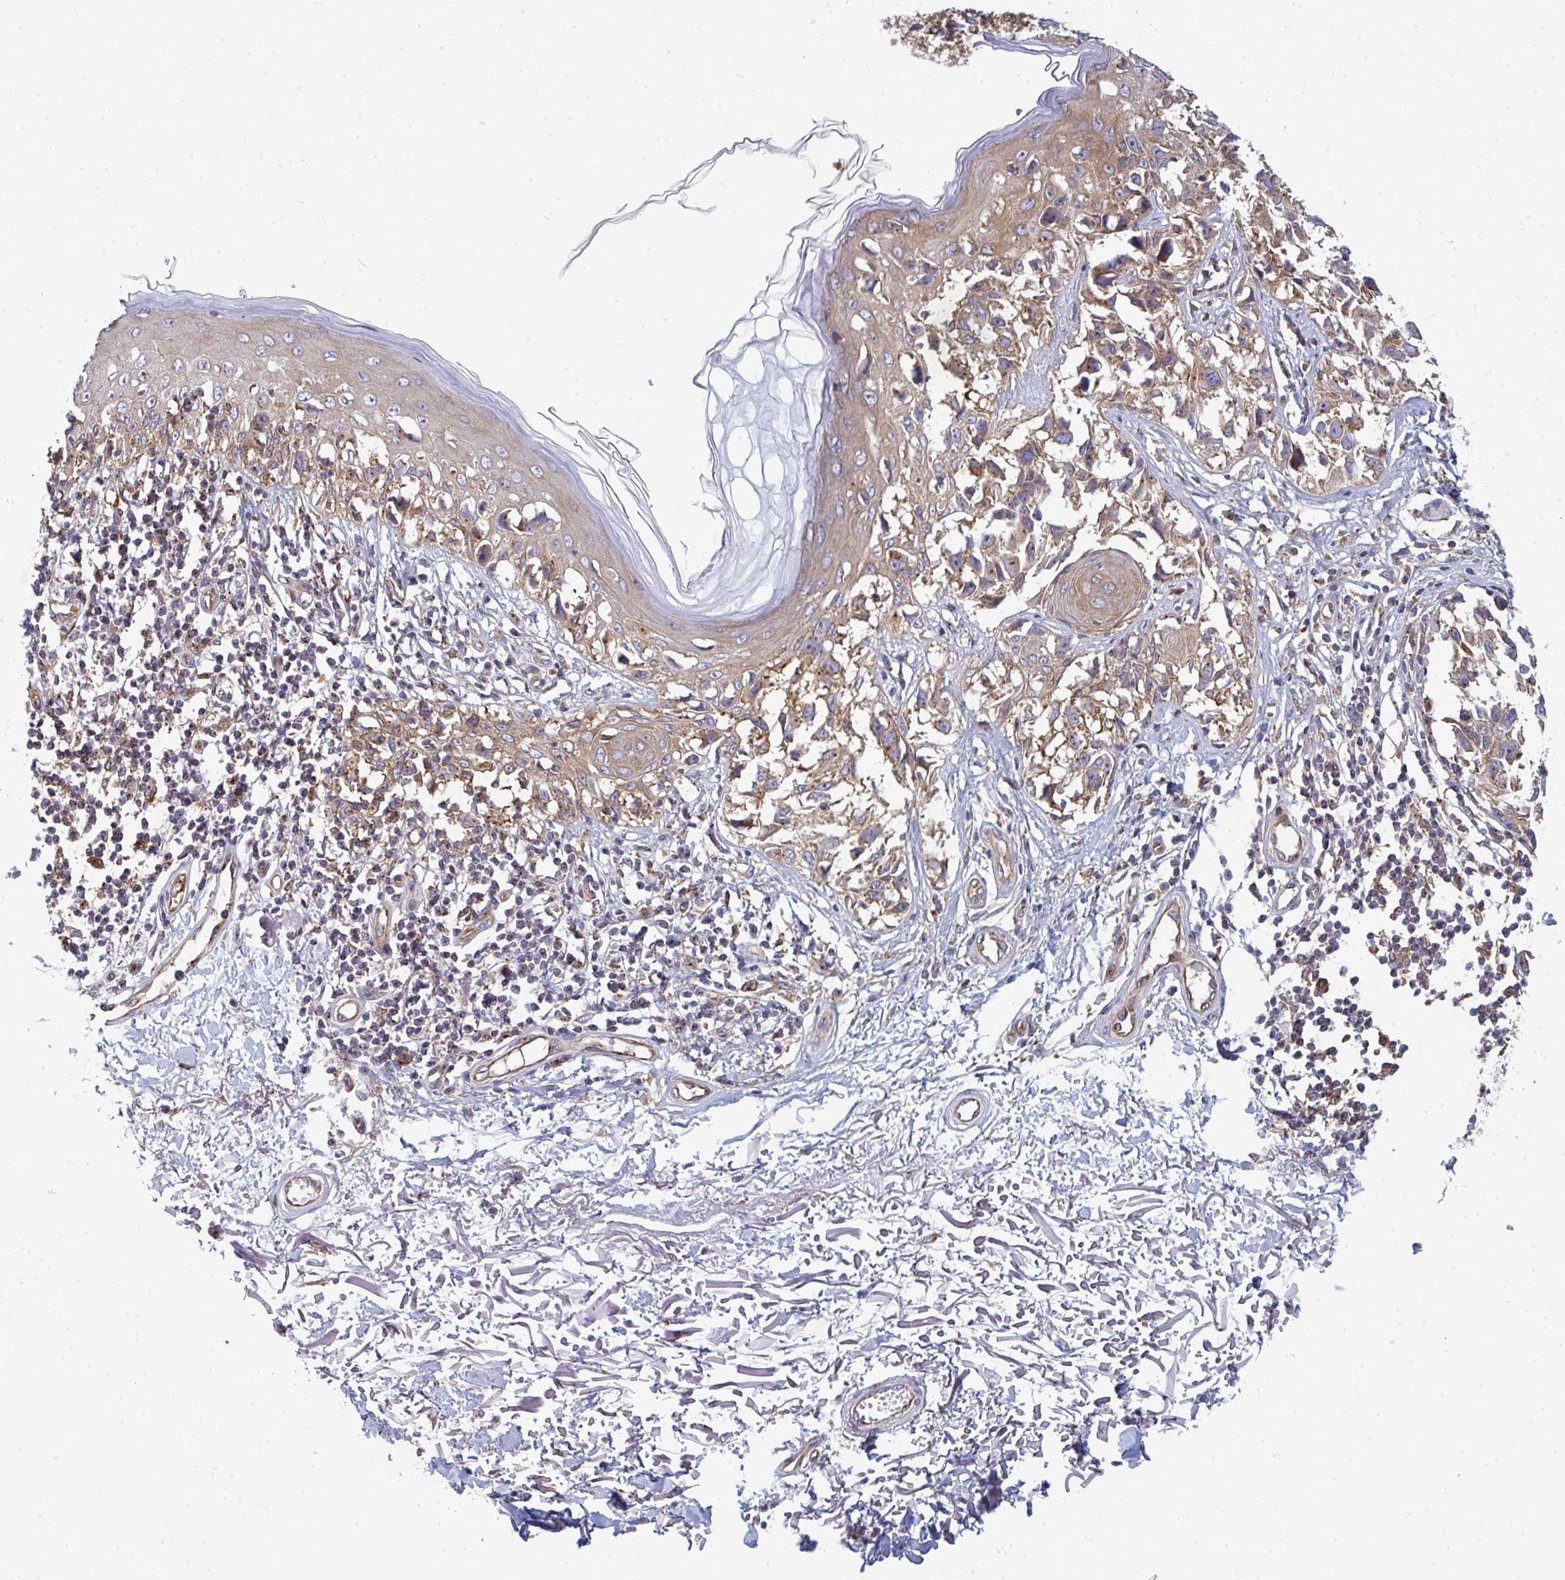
{"staining": {"intensity": "moderate", "quantity": ">75%", "location": "cytoplasmic/membranous"}, "tissue": "melanoma", "cell_type": "Tumor cells", "image_type": "cancer", "snomed": [{"axis": "morphology", "description": "Malignant melanoma, NOS"}, {"axis": "topography", "description": "Skin"}], "caption": "A medium amount of moderate cytoplasmic/membranous positivity is present in approximately >75% of tumor cells in melanoma tissue.", "gene": "DYNC1I2", "patient": {"sex": "male", "age": 73}}